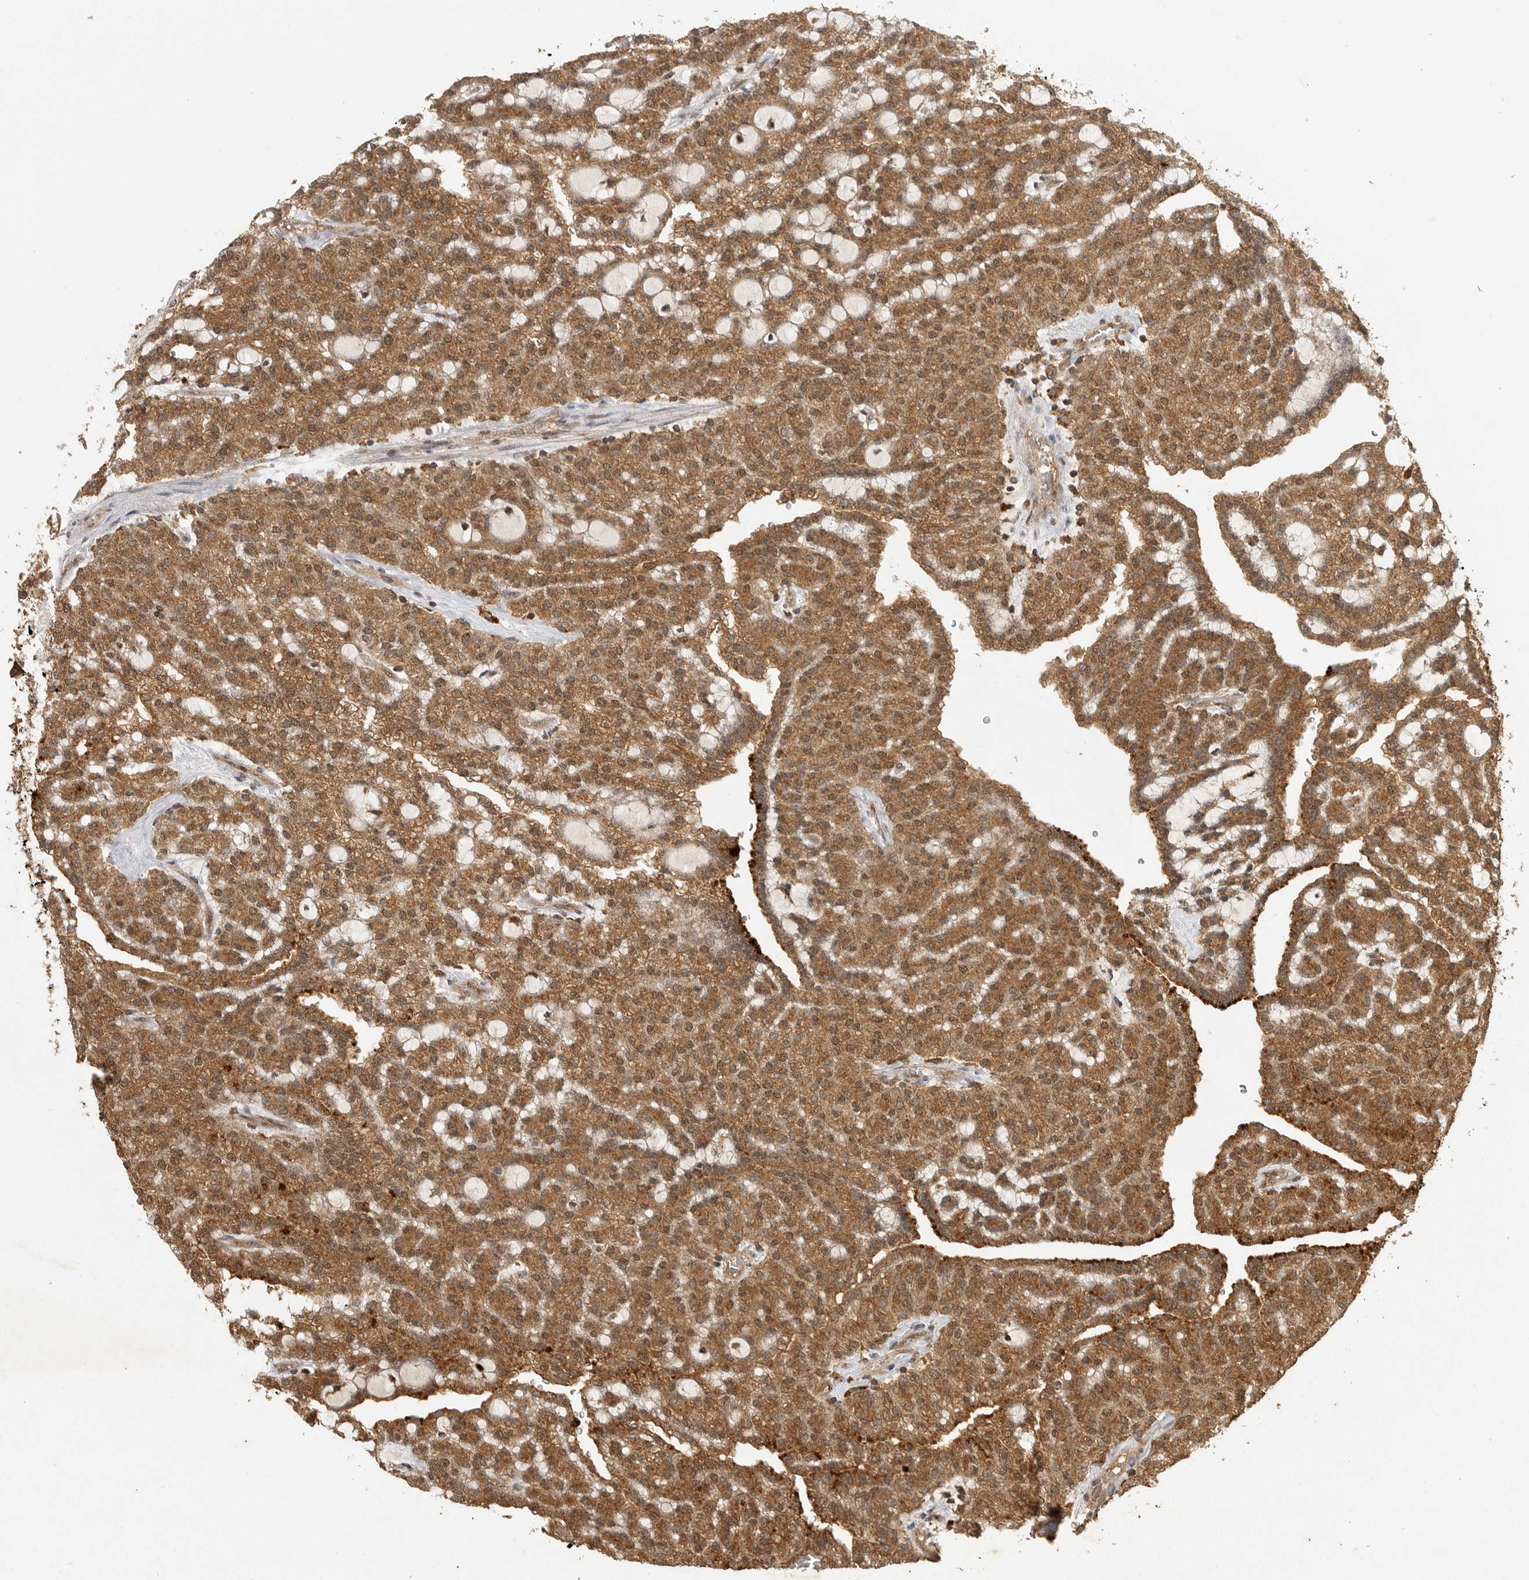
{"staining": {"intensity": "moderate", "quantity": ">75%", "location": "cytoplasmic/membranous"}, "tissue": "renal cancer", "cell_type": "Tumor cells", "image_type": "cancer", "snomed": [{"axis": "morphology", "description": "Adenocarcinoma, NOS"}, {"axis": "topography", "description": "Kidney"}], "caption": "This photomicrograph exhibits IHC staining of renal adenocarcinoma, with medium moderate cytoplasmic/membranous staining in about >75% of tumor cells.", "gene": "ICOSLG", "patient": {"sex": "male", "age": 63}}